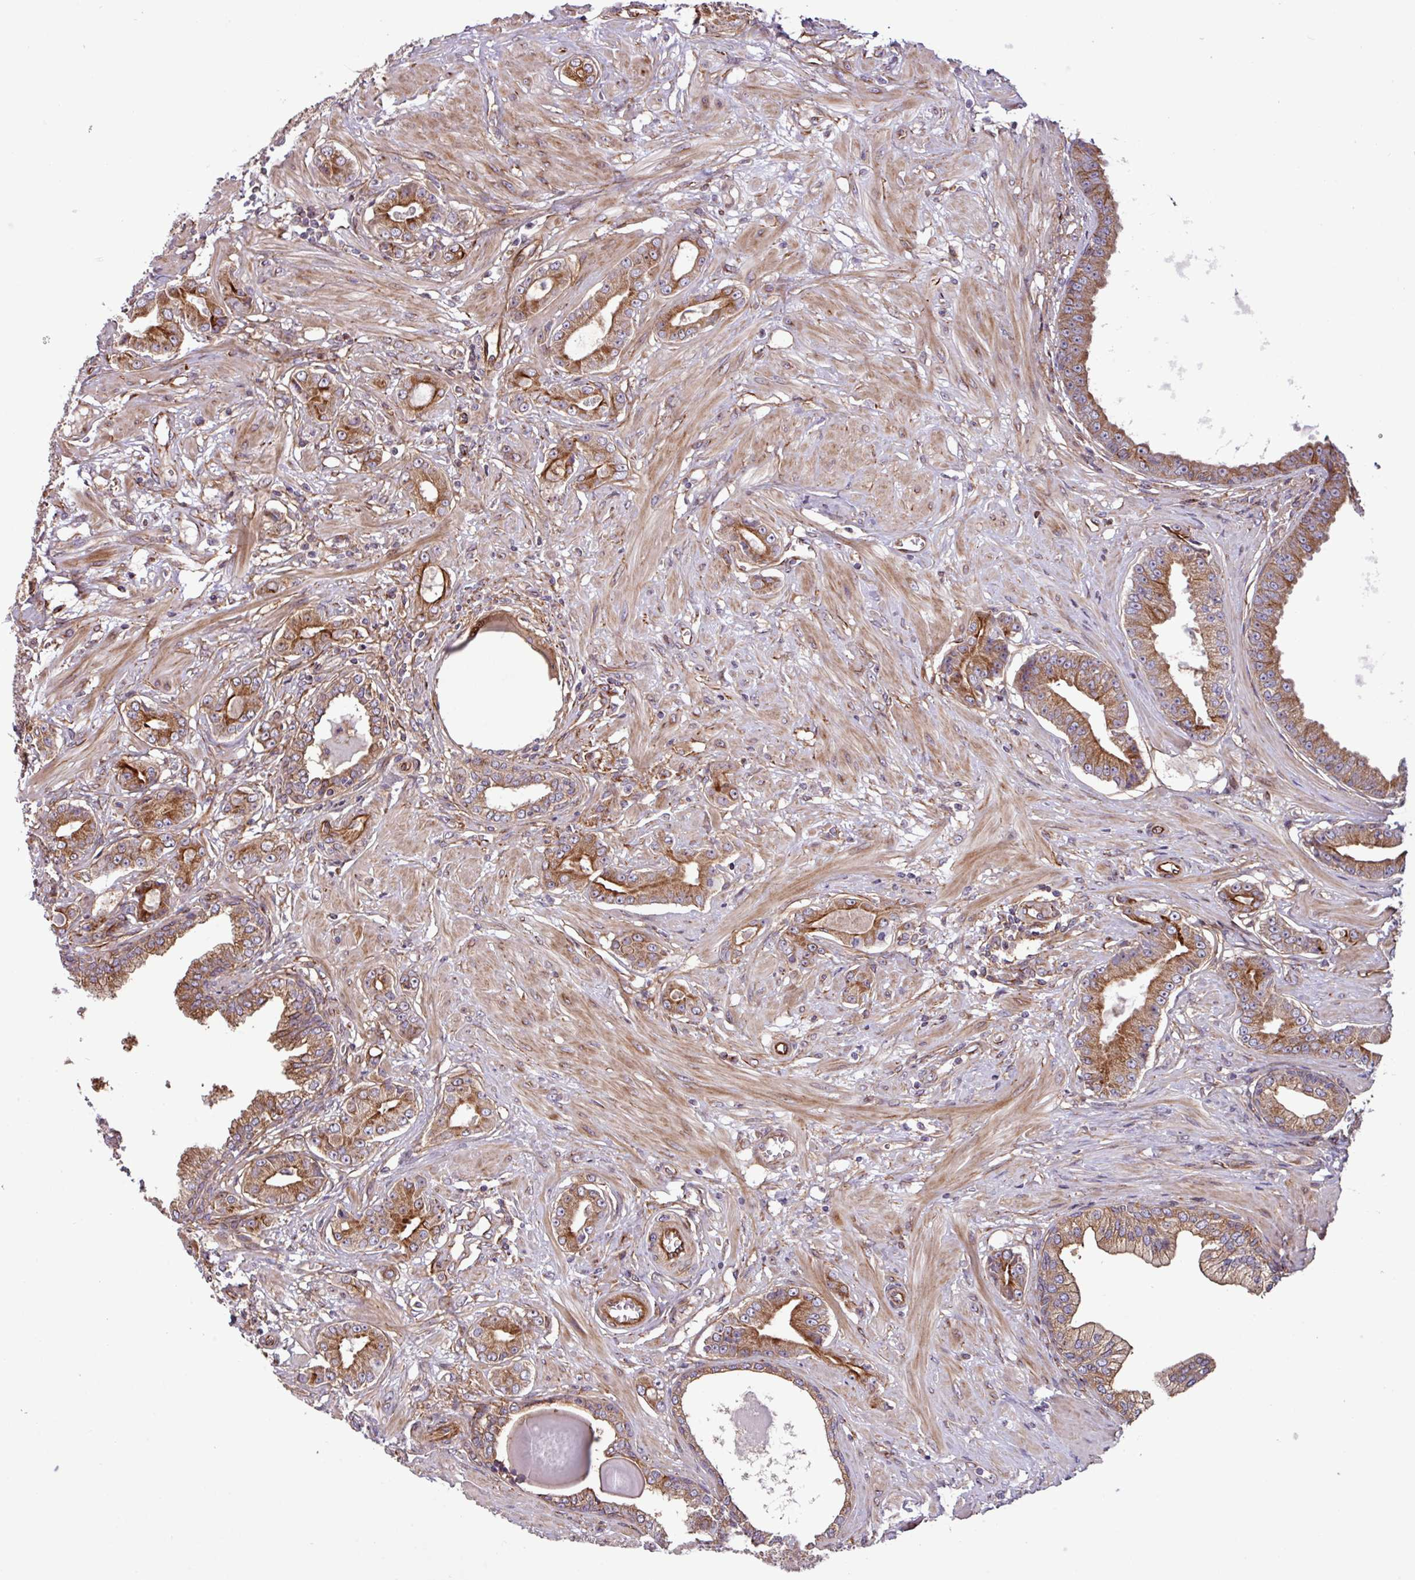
{"staining": {"intensity": "strong", "quantity": ">75%", "location": "cytoplasmic/membranous"}, "tissue": "prostate cancer", "cell_type": "Tumor cells", "image_type": "cancer", "snomed": [{"axis": "morphology", "description": "Adenocarcinoma, Low grade"}, {"axis": "topography", "description": "Prostate"}], "caption": "There is high levels of strong cytoplasmic/membranous expression in tumor cells of prostate cancer, as demonstrated by immunohistochemical staining (brown color).", "gene": "ZNF300", "patient": {"sex": "male", "age": 64}}